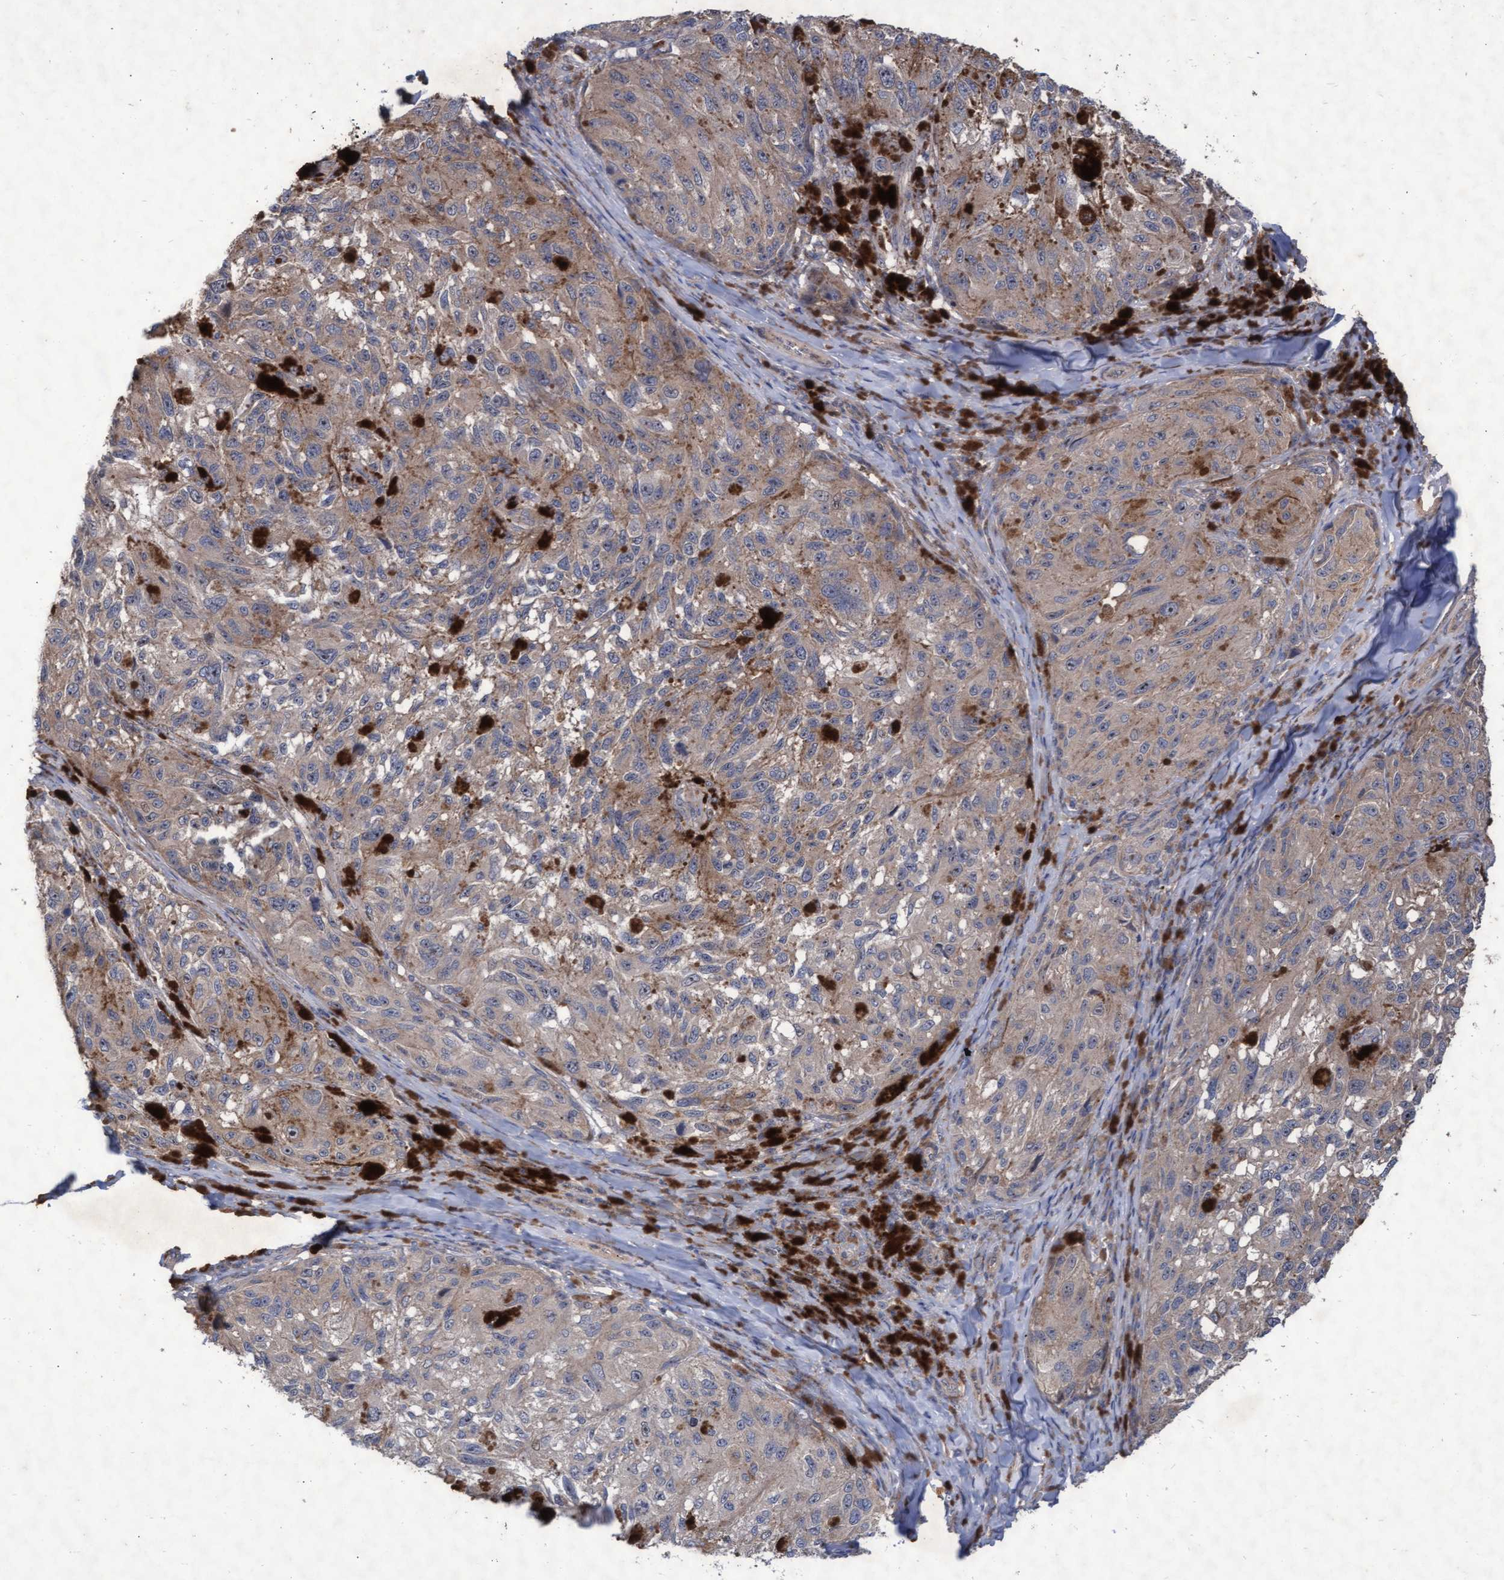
{"staining": {"intensity": "weak", "quantity": ">75%", "location": "cytoplasmic/membranous"}, "tissue": "melanoma", "cell_type": "Tumor cells", "image_type": "cancer", "snomed": [{"axis": "morphology", "description": "Malignant melanoma, NOS"}, {"axis": "topography", "description": "Skin"}], "caption": "Tumor cells exhibit weak cytoplasmic/membranous positivity in about >75% of cells in melanoma. The staining was performed using DAB to visualize the protein expression in brown, while the nuclei were stained in blue with hematoxylin (Magnification: 20x).", "gene": "ABCF2", "patient": {"sex": "female", "age": 73}}